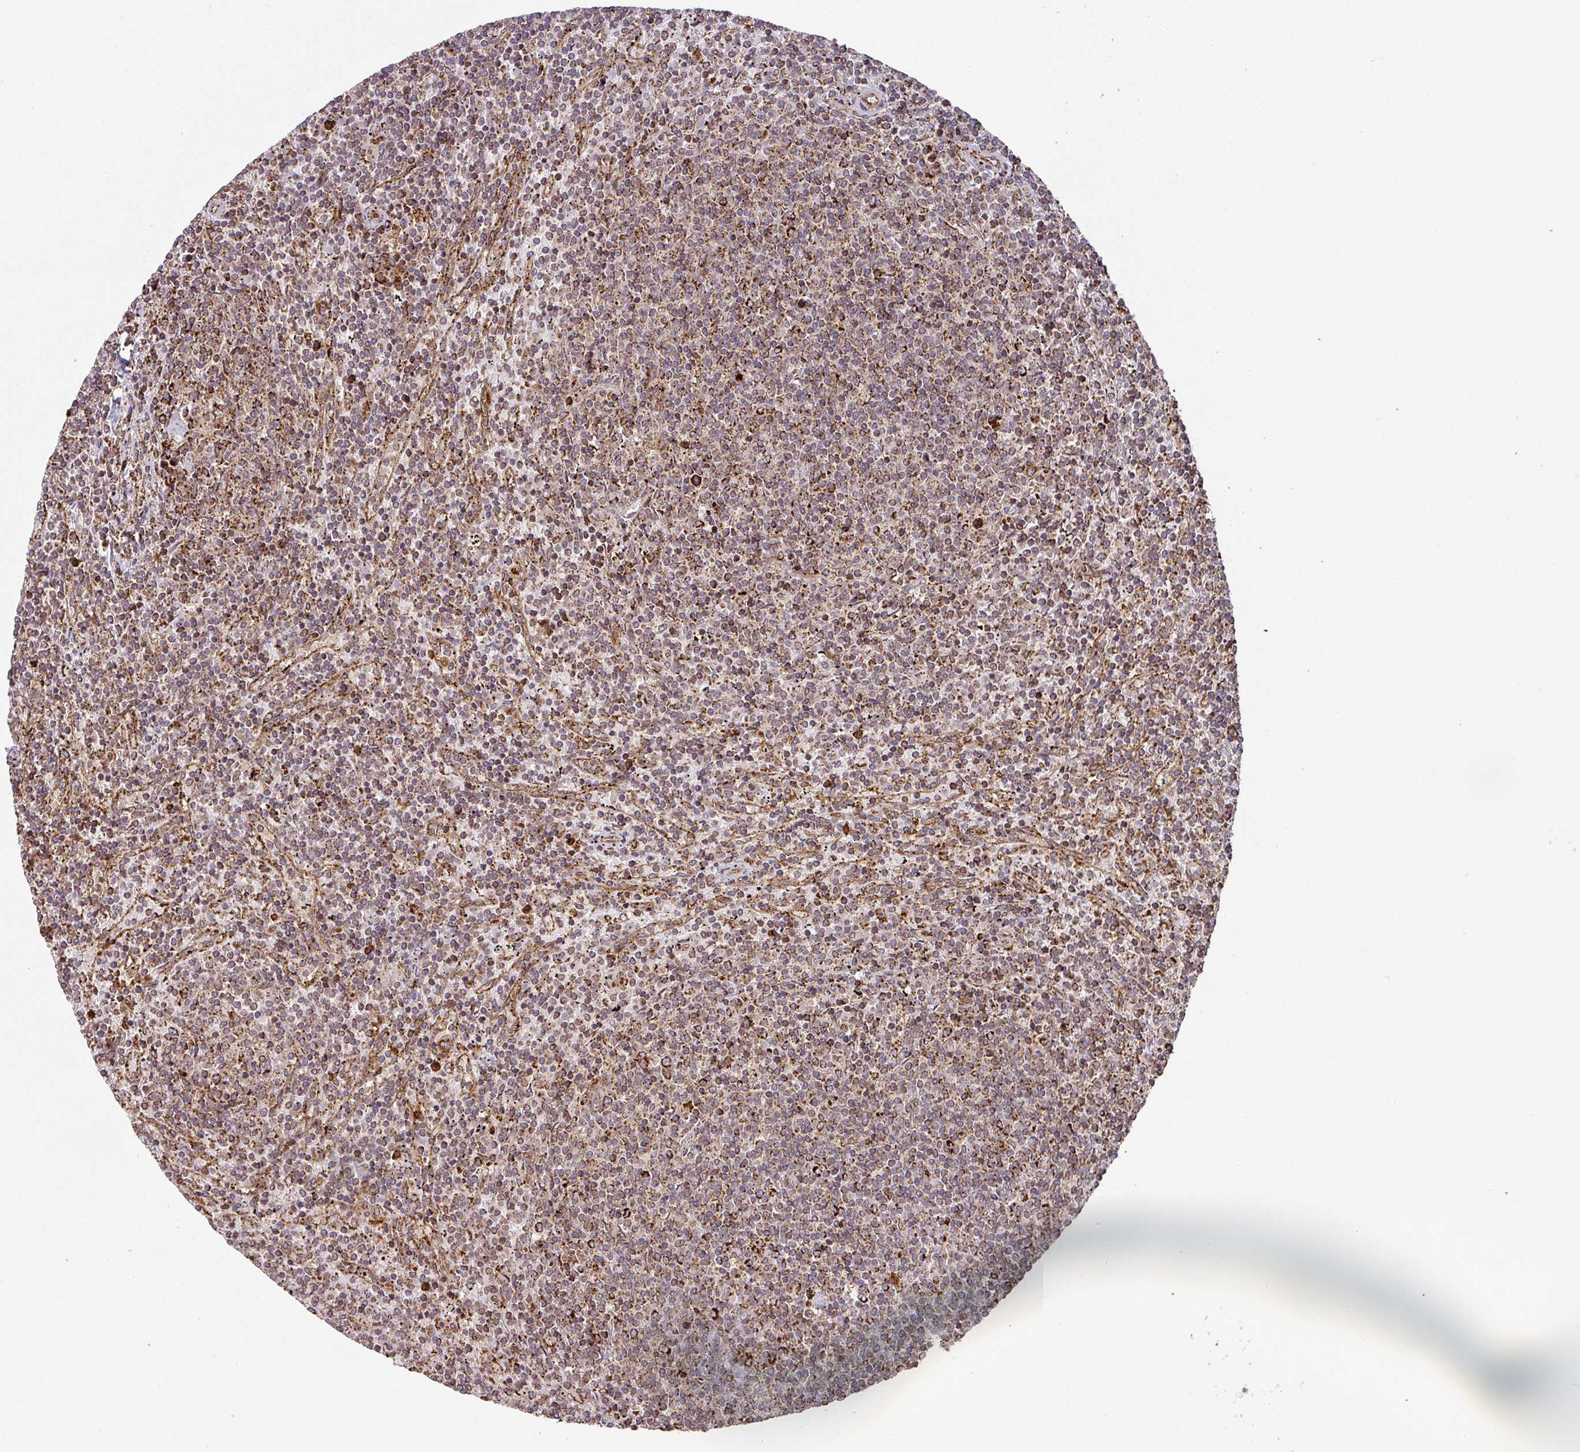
{"staining": {"intensity": "strong", "quantity": "25%-75%", "location": "cytoplasmic/membranous"}, "tissue": "lymphoma", "cell_type": "Tumor cells", "image_type": "cancer", "snomed": [{"axis": "morphology", "description": "Malignant lymphoma, non-Hodgkin's type, Low grade"}, {"axis": "topography", "description": "Spleen"}], "caption": "Strong cytoplasmic/membranous positivity for a protein is present in approximately 25%-75% of tumor cells of malignant lymphoma, non-Hodgkin's type (low-grade) using IHC.", "gene": "TRAP1", "patient": {"sex": "female", "age": 50}}